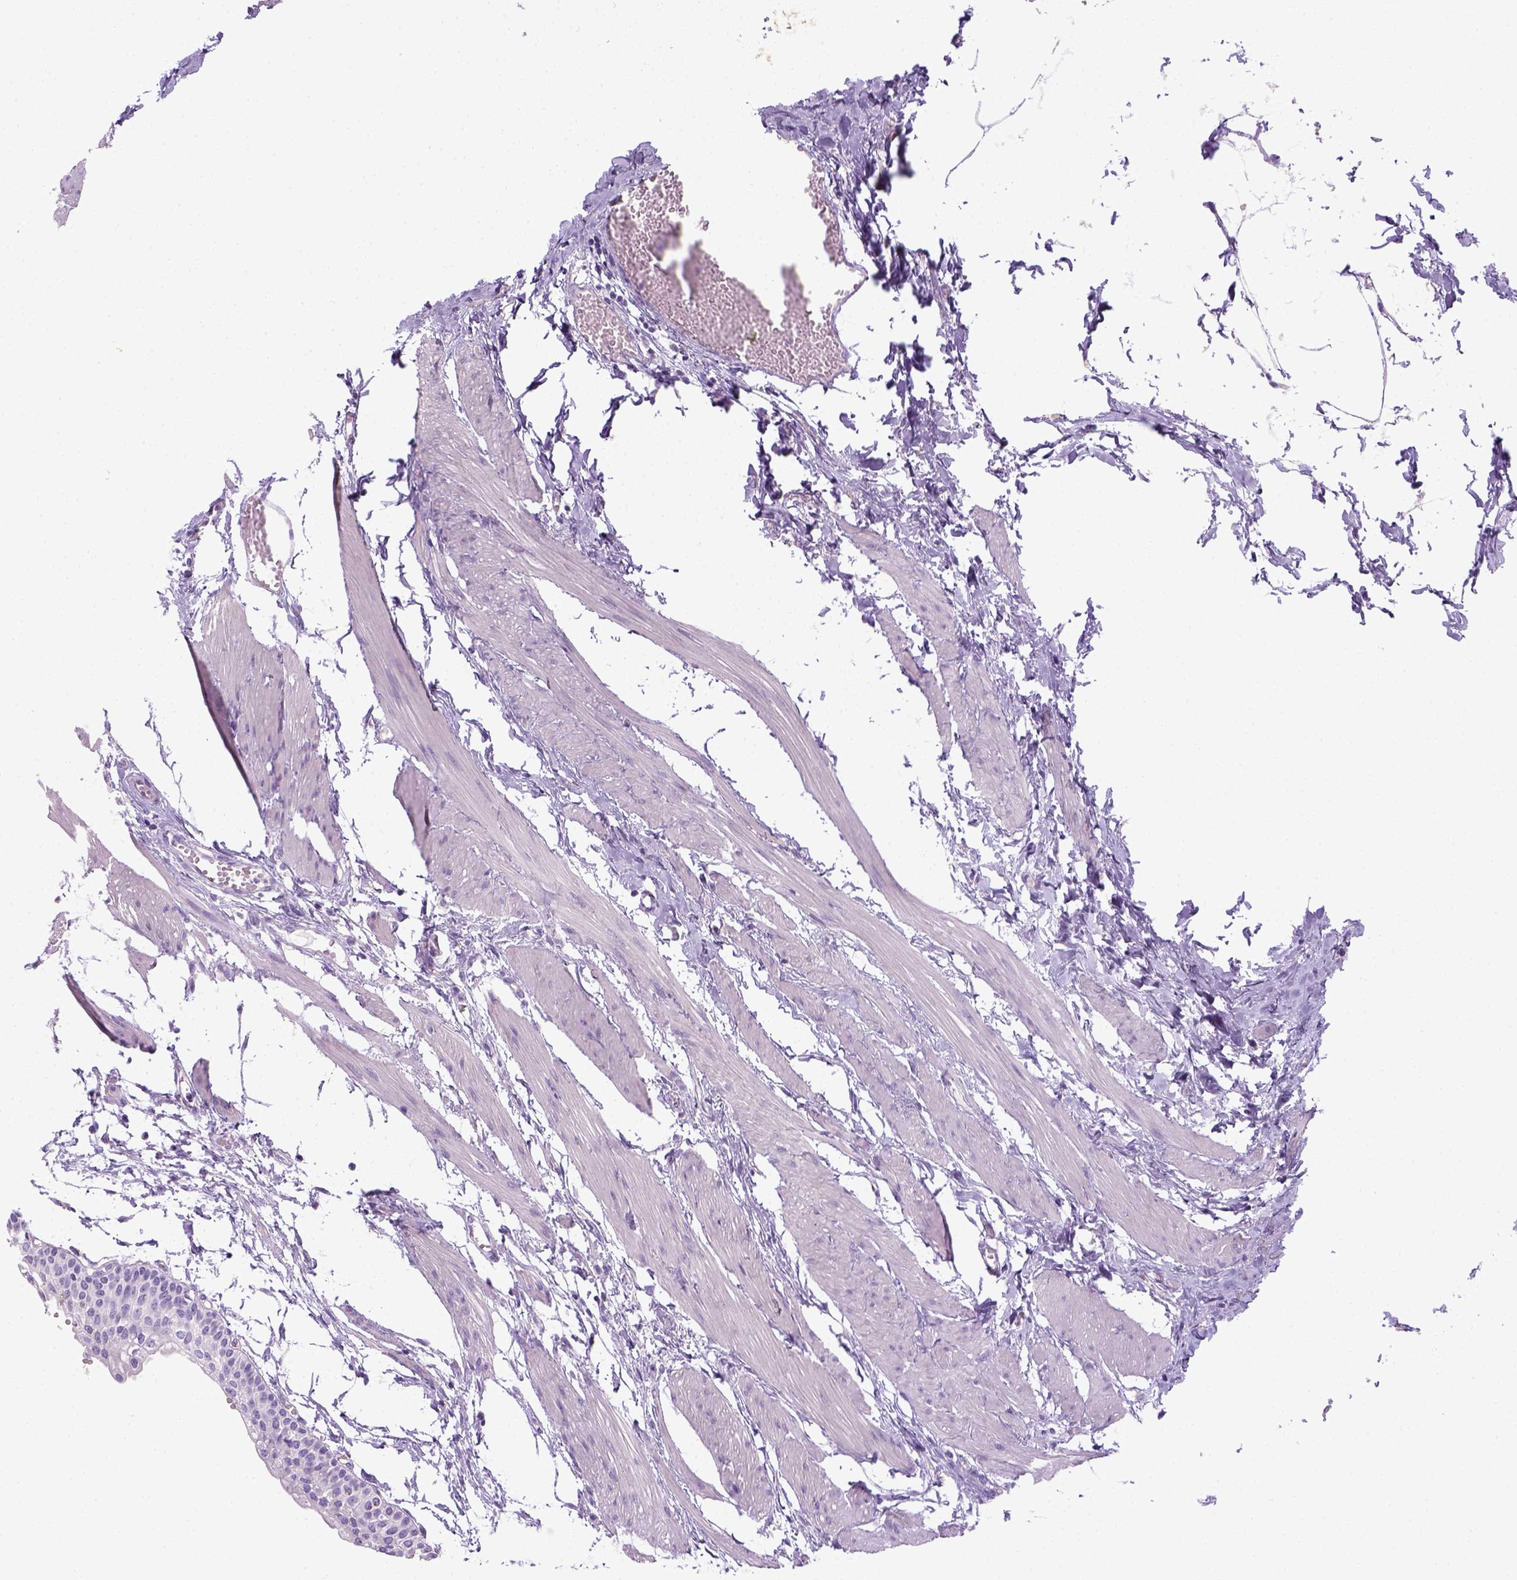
{"staining": {"intensity": "negative", "quantity": "none", "location": "none"}, "tissue": "urinary bladder", "cell_type": "Urothelial cells", "image_type": "normal", "snomed": [{"axis": "morphology", "description": "Normal tissue, NOS"}, {"axis": "topography", "description": "Urinary bladder"}, {"axis": "topography", "description": "Peripheral nerve tissue"}], "caption": "The photomicrograph reveals no staining of urothelial cells in unremarkable urinary bladder.", "gene": "KRT71", "patient": {"sex": "male", "age": 55}}